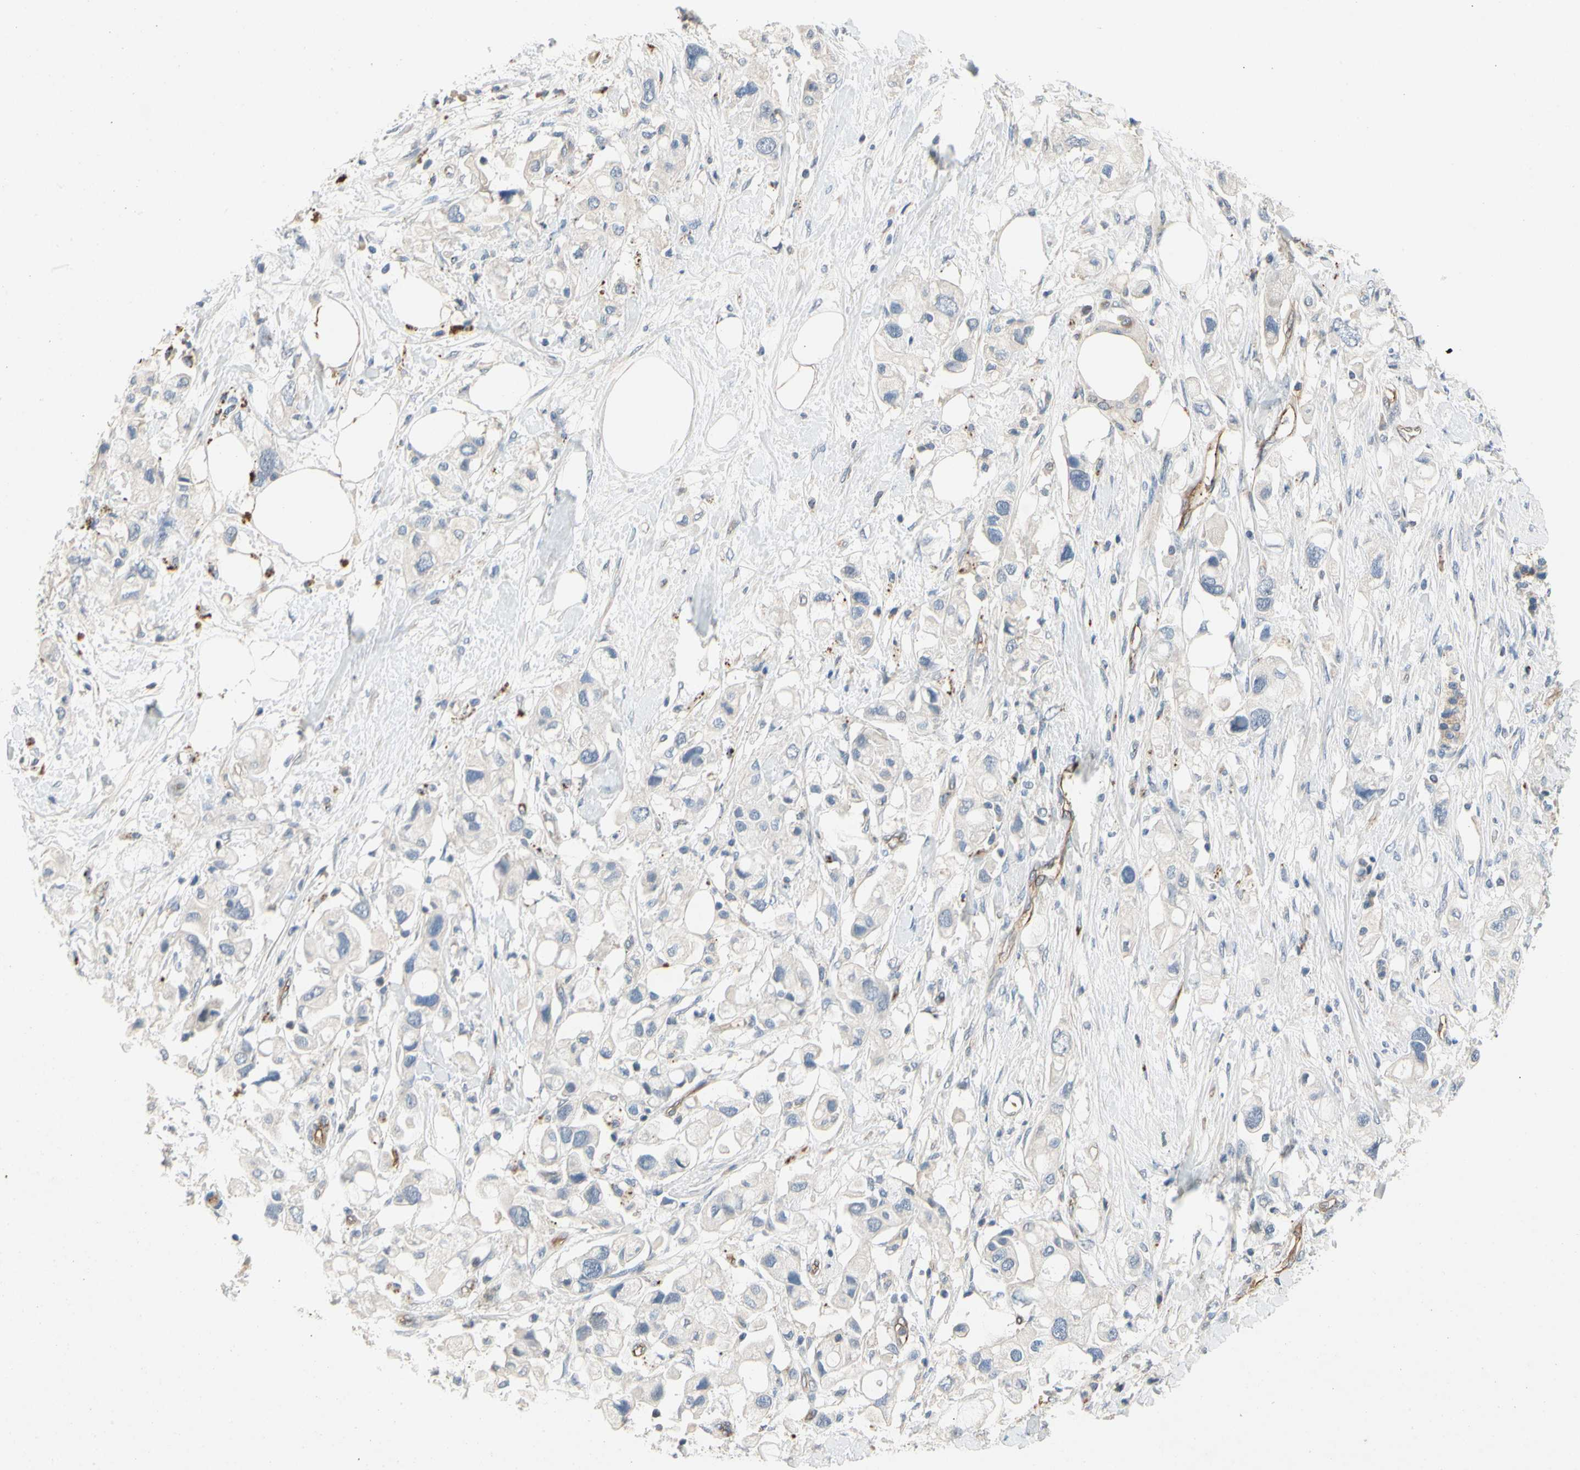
{"staining": {"intensity": "negative", "quantity": "none", "location": "none"}, "tissue": "pancreatic cancer", "cell_type": "Tumor cells", "image_type": "cancer", "snomed": [{"axis": "morphology", "description": "Adenocarcinoma, NOS"}, {"axis": "topography", "description": "Pancreas"}], "caption": "Immunohistochemical staining of human pancreatic cancer shows no significant staining in tumor cells.", "gene": "ALPL", "patient": {"sex": "female", "age": 56}}